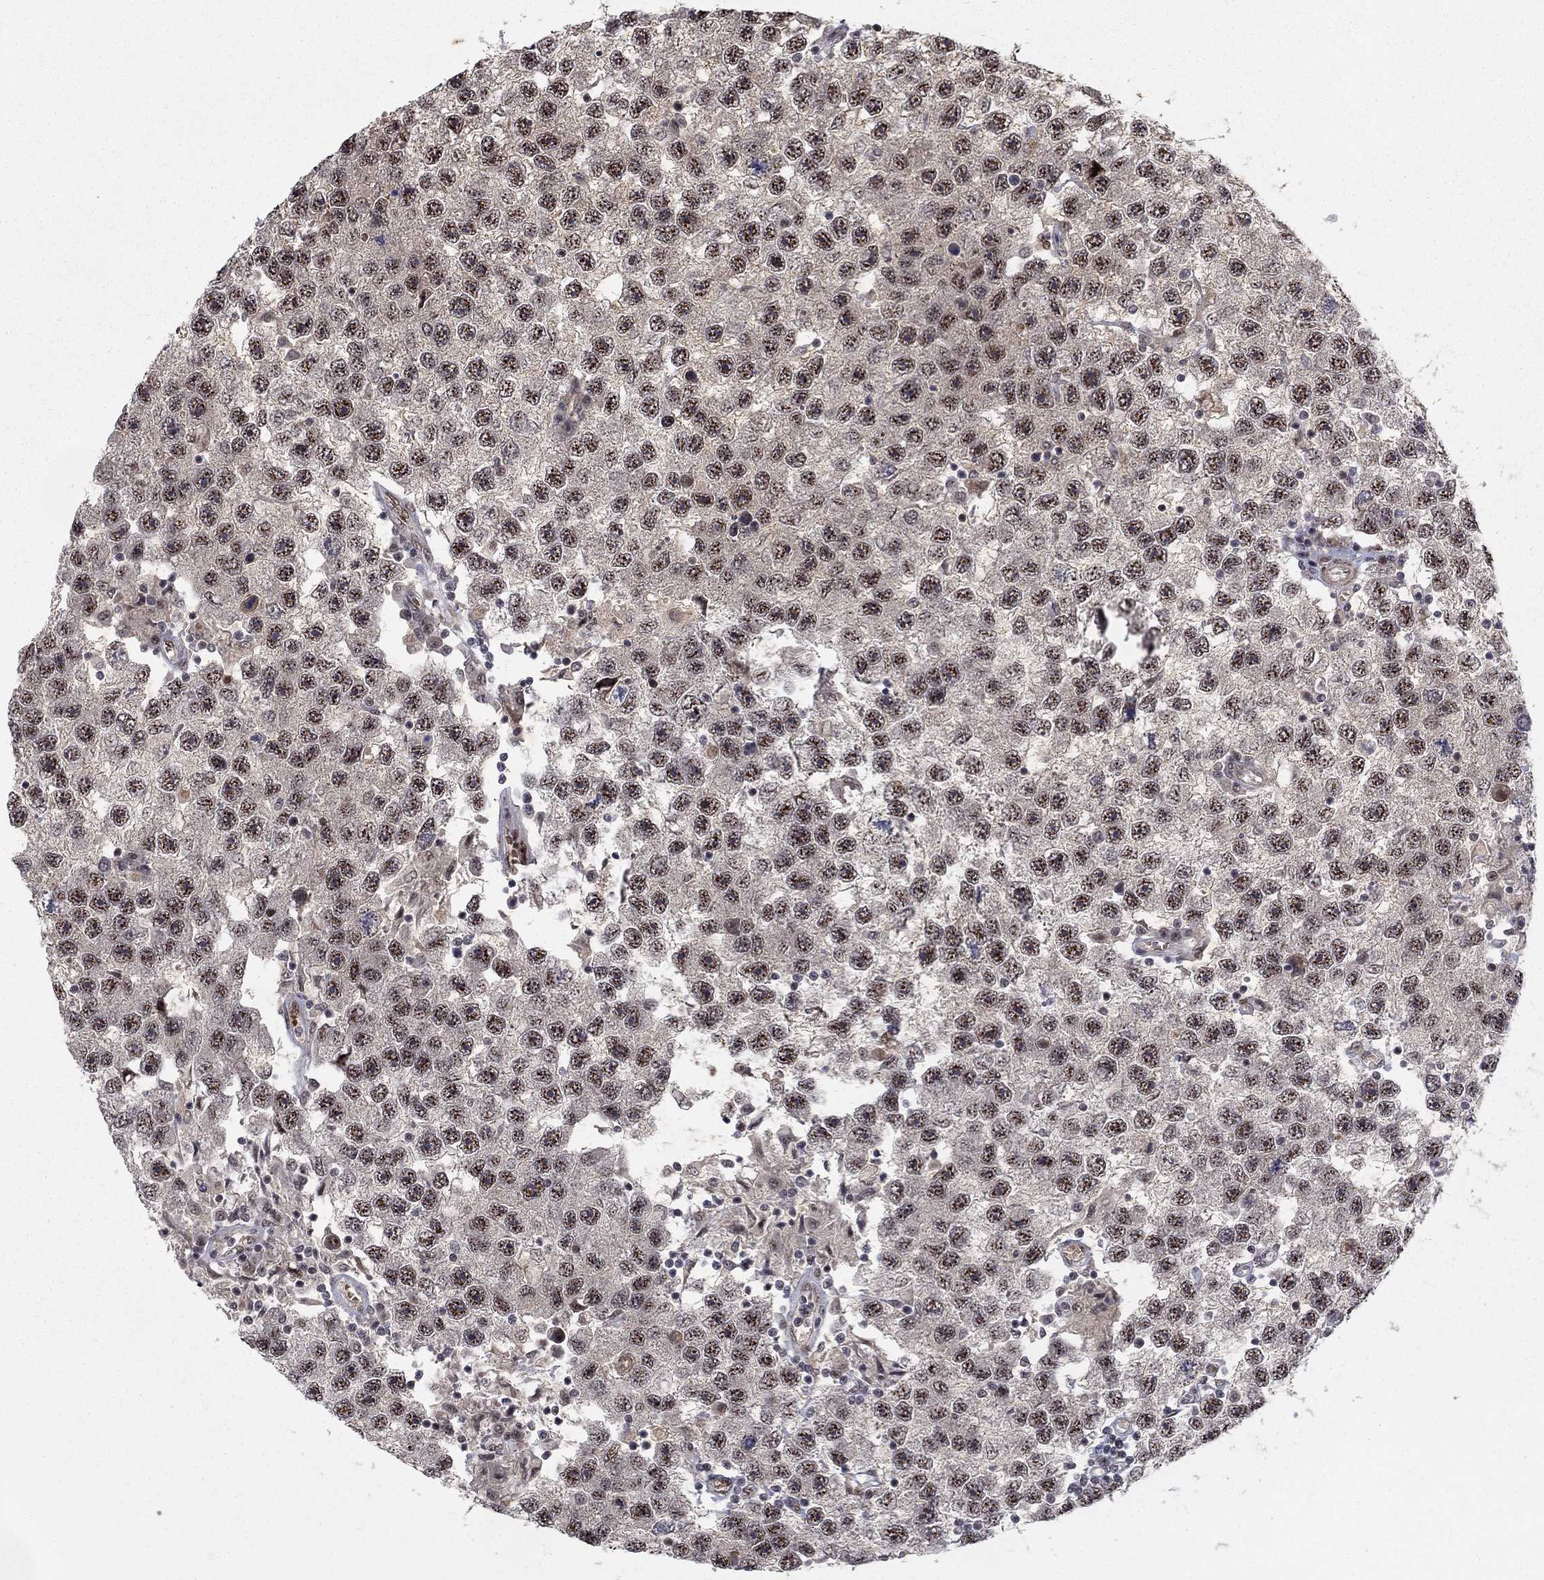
{"staining": {"intensity": "moderate", "quantity": ">75%", "location": "nuclear"}, "tissue": "testis cancer", "cell_type": "Tumor cells", "image_type": "cancer", "snomed": [{"axis": "morphology", "description": "Seminoma, NOS"}, {"axis": "topography", "description": "Testis"}], "caption": "Seminoma (testis) tissue shows moderate nuclear positivity in approximately >75% of tumor cells, visualized by immunohistochemistry.", "gene": "ZNF395", "patient": {"sex": "male", "age": 26}}